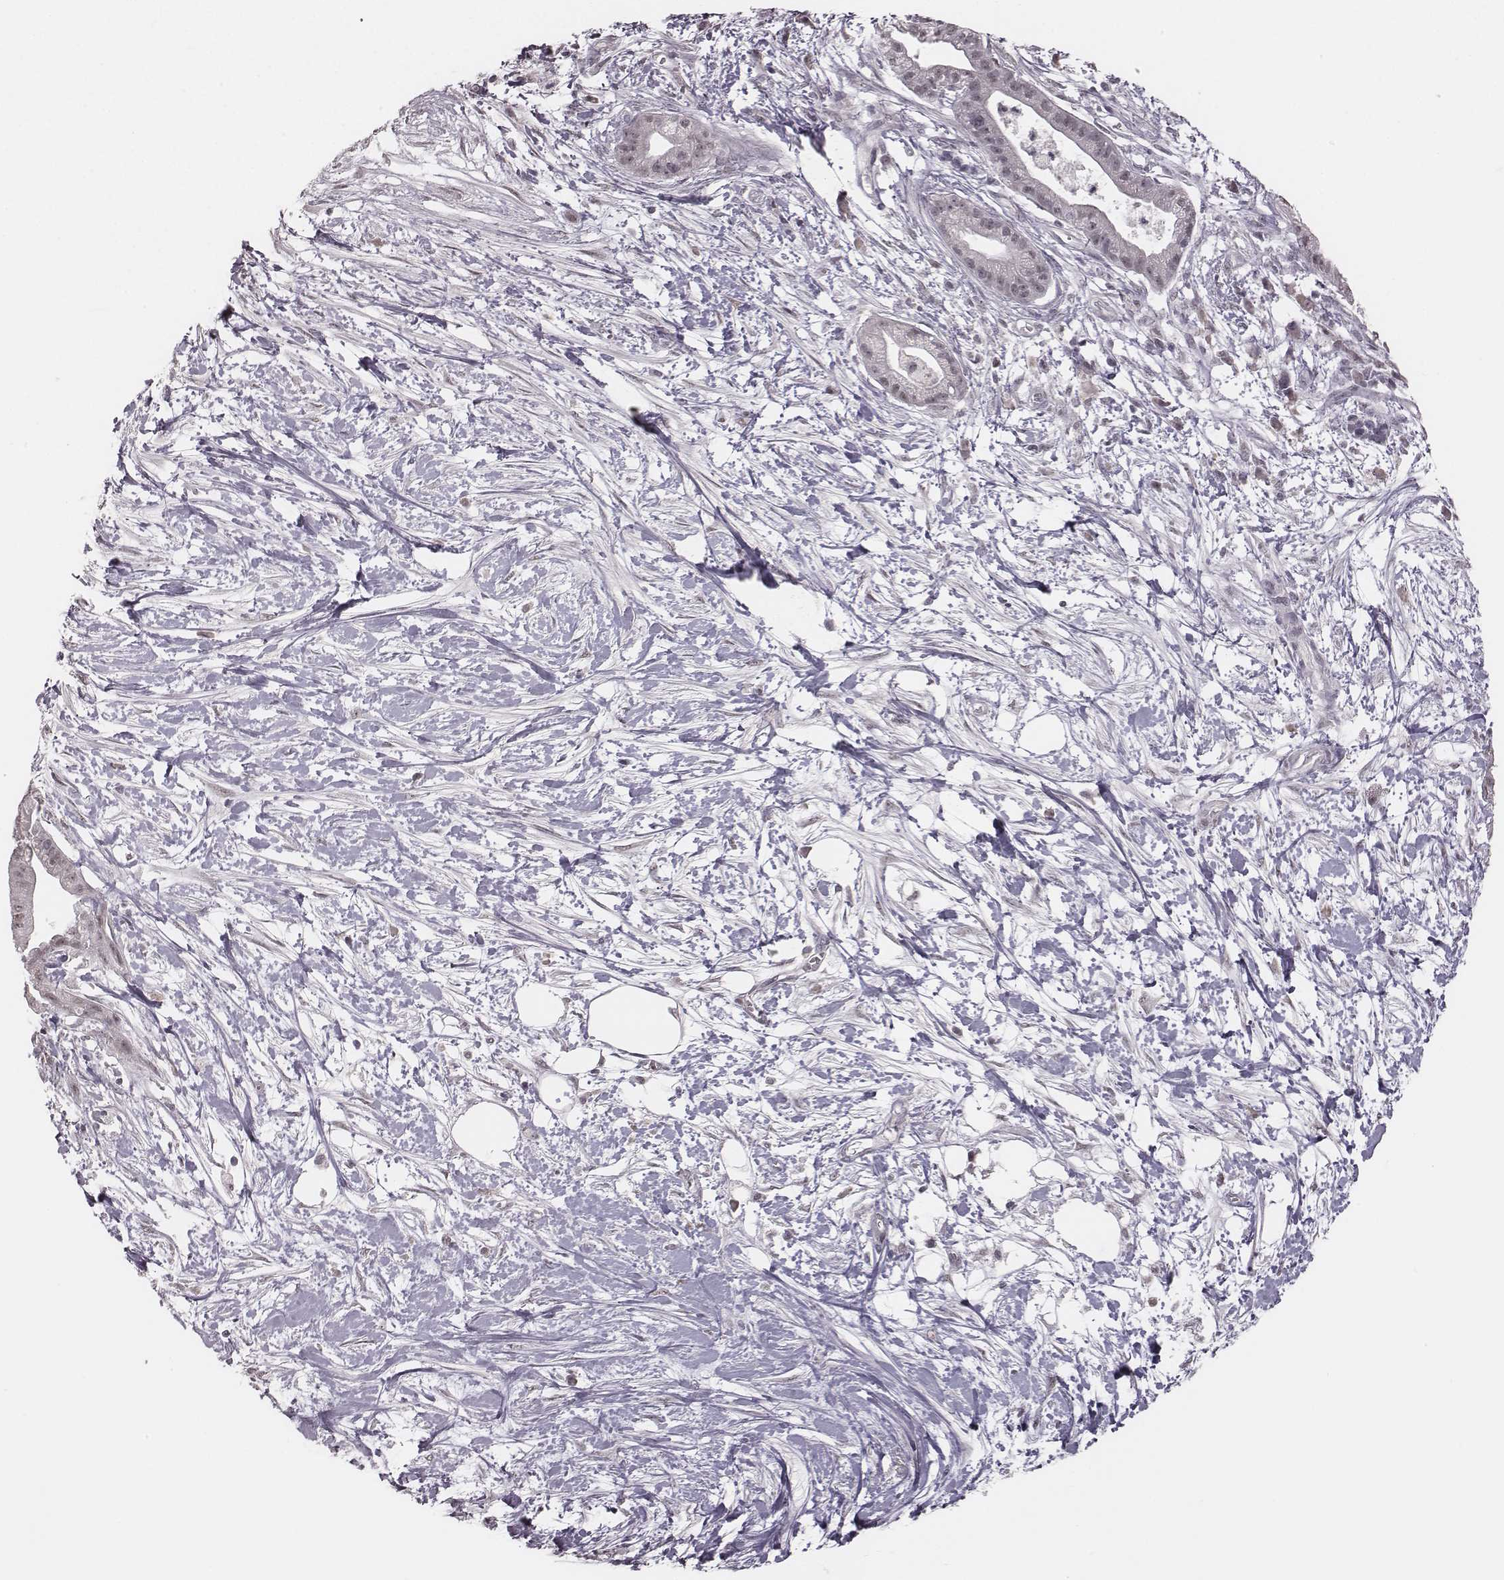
{"staining": {"intensity": "negative", "quantity": "none", "location": "none"}, "tissue": "pancreatic cancer", "cell_type": "Tumor cells", "image_type": "cancer", "snomed": [{"axis": "morphology", "description": "Normal tissue, NOS"}, {"axis": "morphology", "description": "Adenocarcinoma, NOS"}, {"axis": "topography", "description": "Lymph node"}, {"axis": "topography", "description": "Pancreas"}], "caption": "Pancreatic adenocarcinoma was stained to show a protein in brown. There is no significant staining in tumor cells.", "gene": "RPGRIP1", "patient": {"sex": "female", "age": 58}}